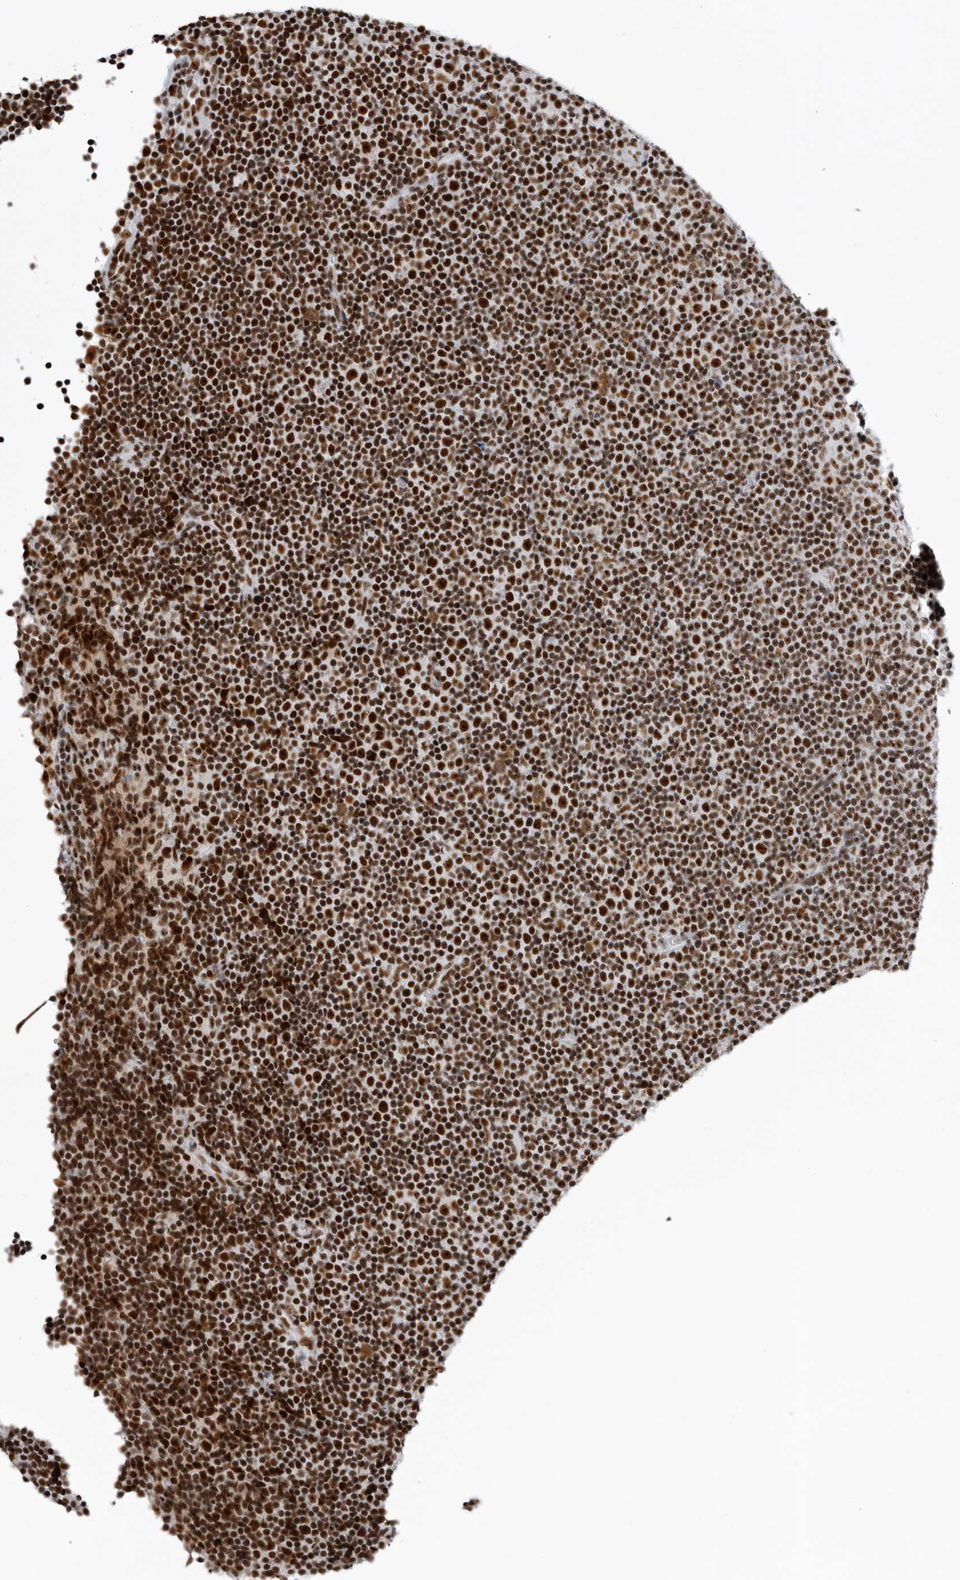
{"staining": {"intensity": "strong", "quantity": ">75%", "location": "nuclear"}, "tissue": "lymphoma", "cell_type": "Tumor cells", "image_type": "cancer", "snomed": [{"axis": "morphology", "description": "Malignant lymphoma, non-Hodgkin's type, Low grade"}, {"axis": "topography", "description": "Lymph node"}], "caption": "Human malignant lymphoma, non-Hodgkin's type (low-grade) stained with a brown dye shows strong nuclear positive expression in about >75% of tumor cells.", "gene": "DHX9", "patient": {"sex": "female", "age": 67}}